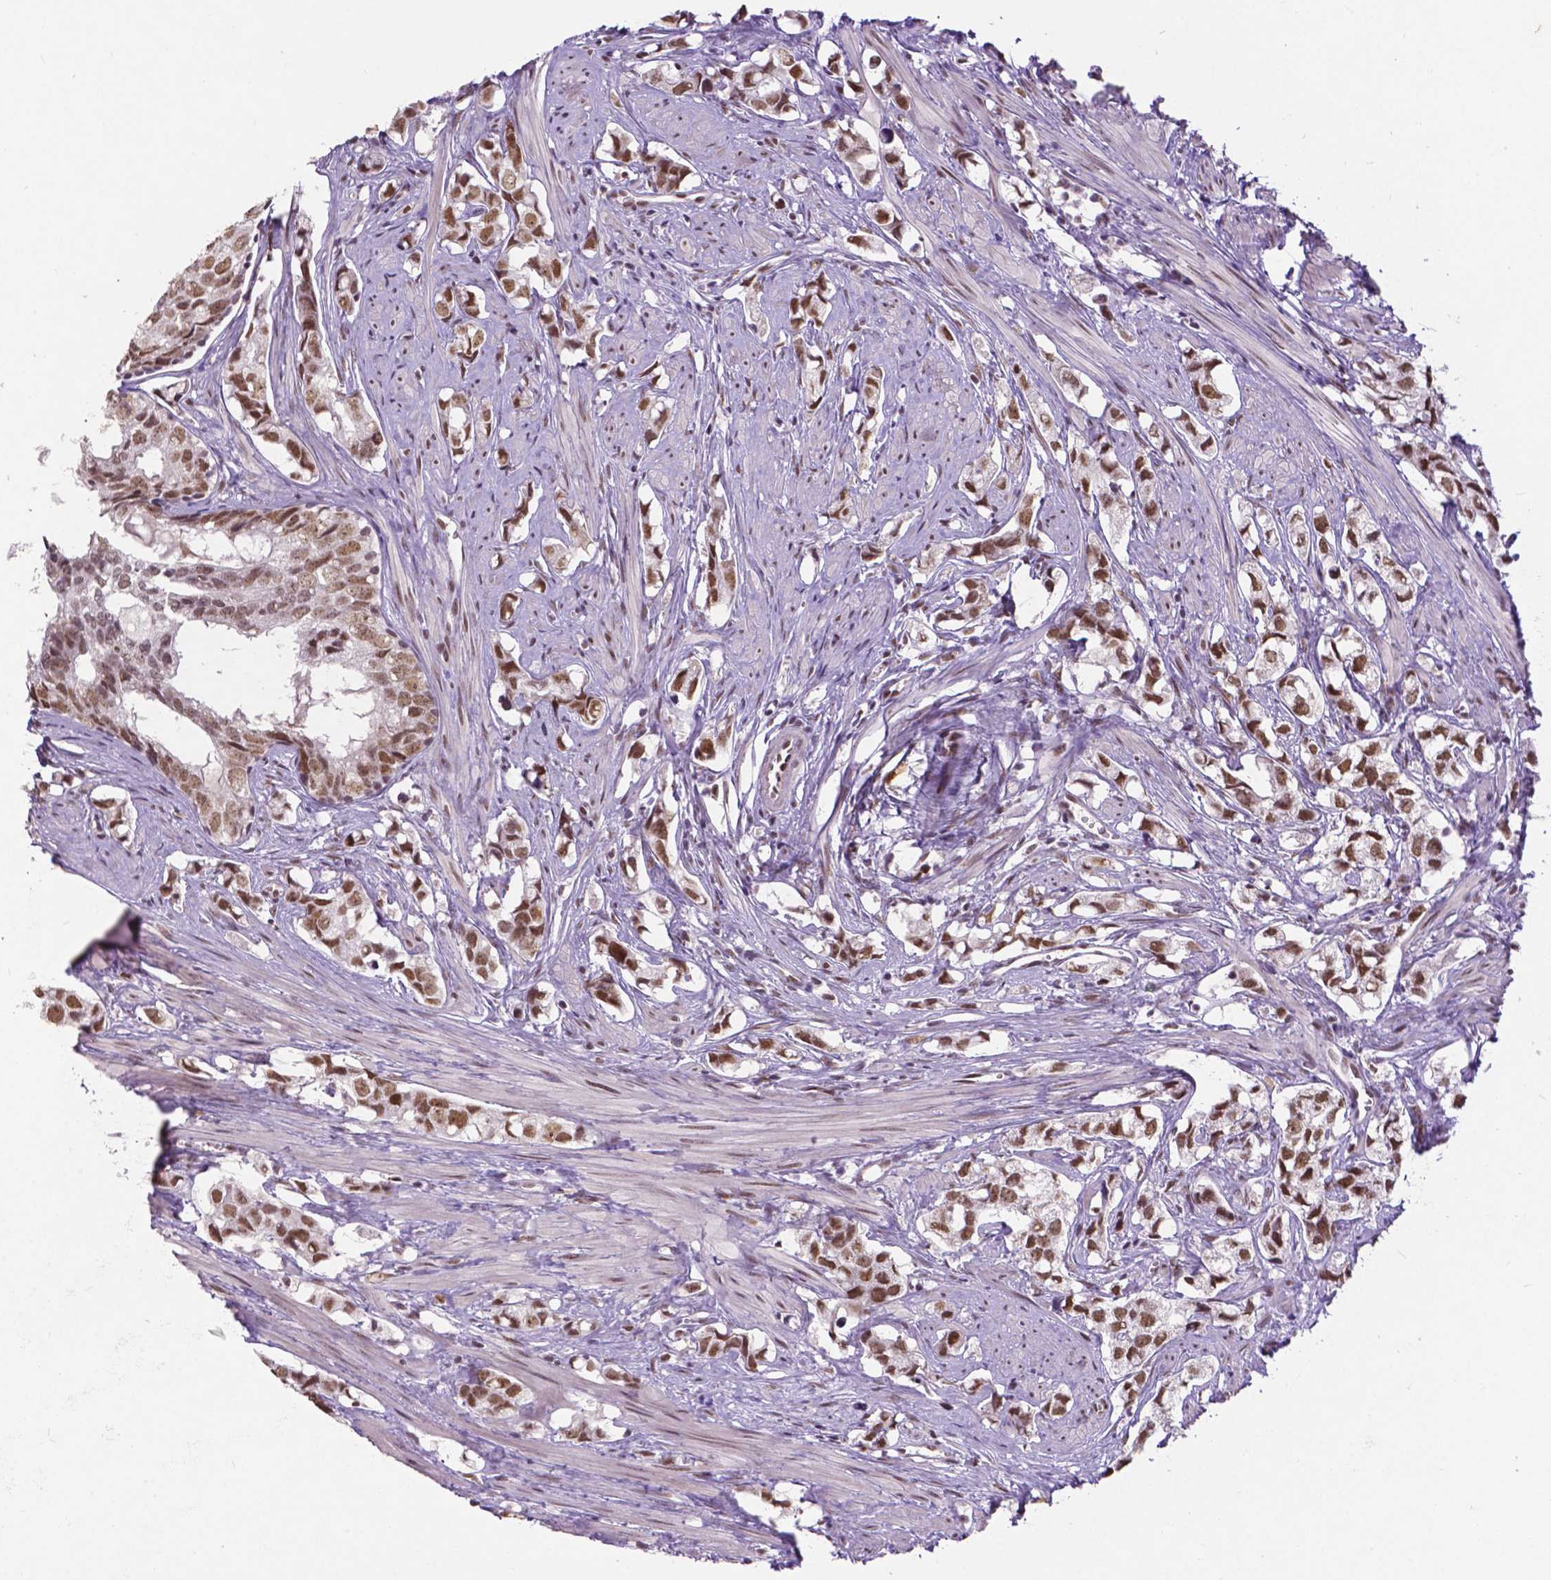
{"staining": {"intensity": "moderate", "quantity": ">75%", "location": "nuclear"}, "tissue": "prostate cancer", "cell_type": "Tumor cells", "image_type": "cancer", "snomed": [{"axis": "morphology", "description": "Adenocarcinoma, High grade"}, {"axis": "topography", "description": "Prostate"}], "caption": "Human prostate cancer stained for a protein (brown) reveals moderate nuclear positive staining in approximately >75% of tumor cells.", "gene": "ATRX", "patient": {"sex": "male", "age": 58}}